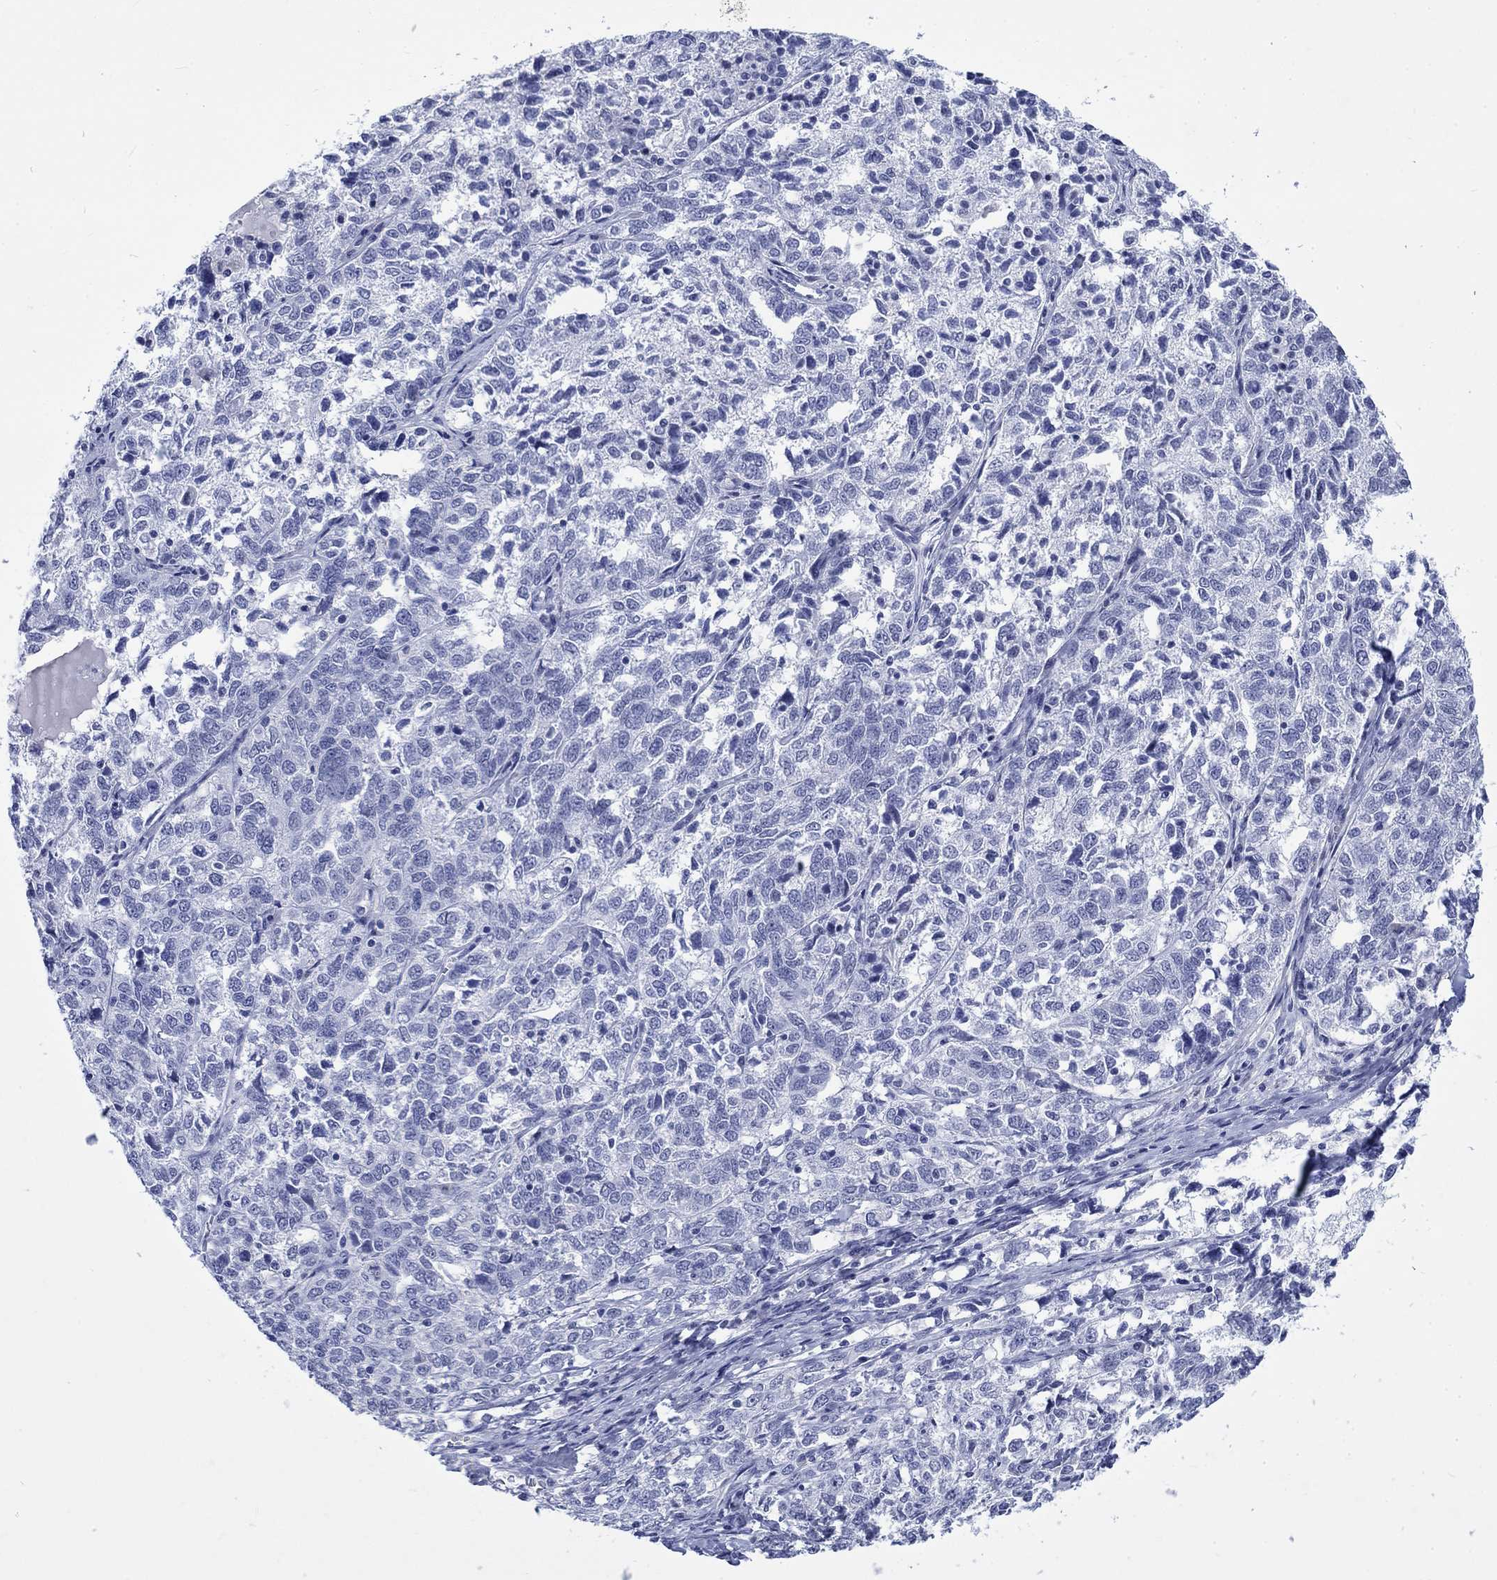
{"staining": {"intensity": "negative", "quantity": "none", "location": "none"}, "tissue": "ovarian cancer", "cell_type": "Tumor cells", "image_type": "cancer", "snomed": [{"axis": "morphology", "description": "Cystadenocarcinoma, serous, NOS"}, {"axis": "topography", "description": "Ovary"}], "caption": "IHC photomicrograph of human ovarian cancer (serous cystadenocarcinoma) stained for a protein (brown), which shows no expression in tumor cells.", "gene": "KRT76", "patient": {"sex": "female", "age": 71}}